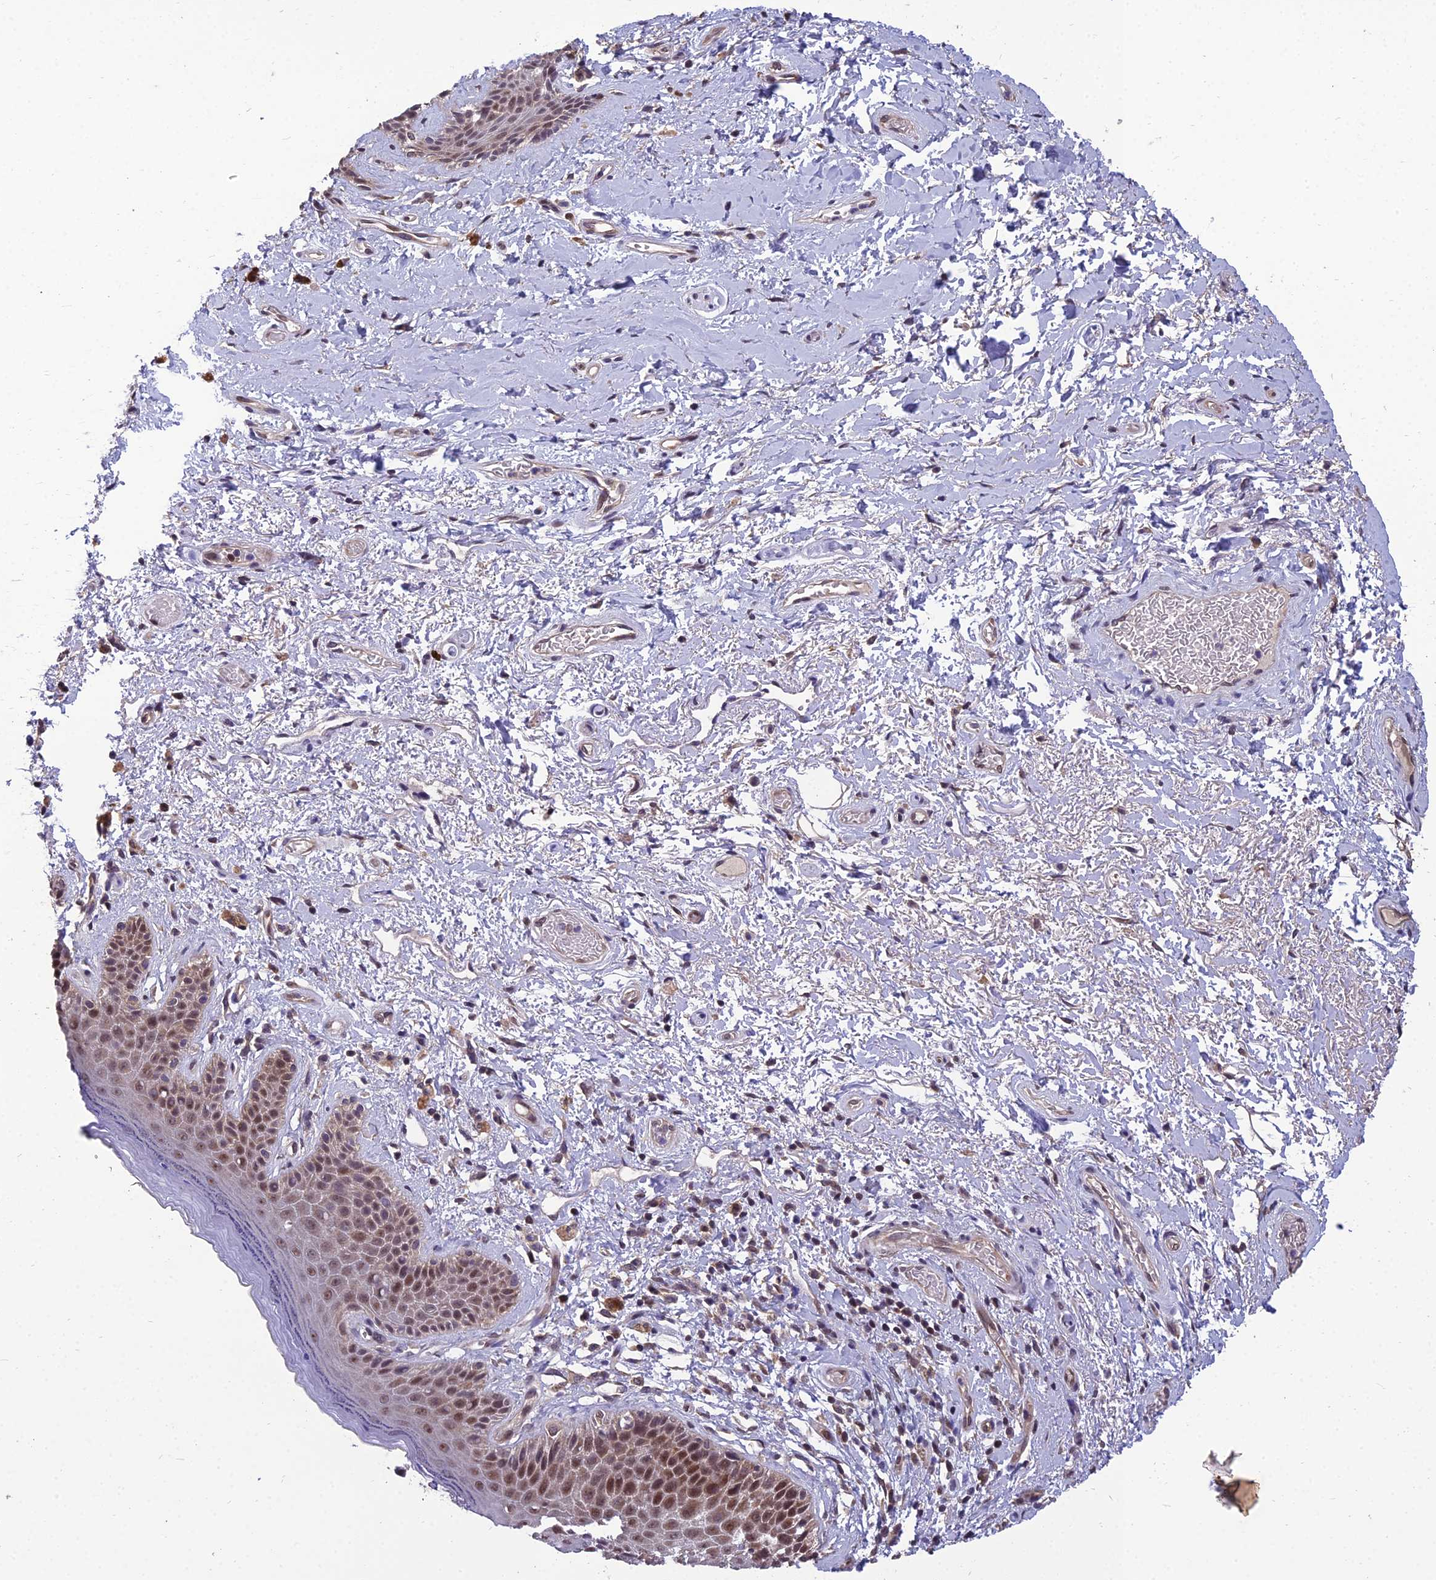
{"staining": {"intensity": "moderate", "quantity": ">75%", "location": "nuclear"}, "tissue": "skin", "cell_type": "Epidermal cells", "image_type": "normal", "snomed": [{"axis": "morphology", "description": "Normal tissue, NOS"}, {"axis": "topography", "description": "Anal"}], "caption": "IHC image of unremarkable skin: human skin stained using IHC displays medium levels of moderate protein expression localized specifically in the nuclear of epidermal cells, appearing as a nuclear brown color.", "gene": "GRWD1", "patient": {"sex": "female", "age": 46}}